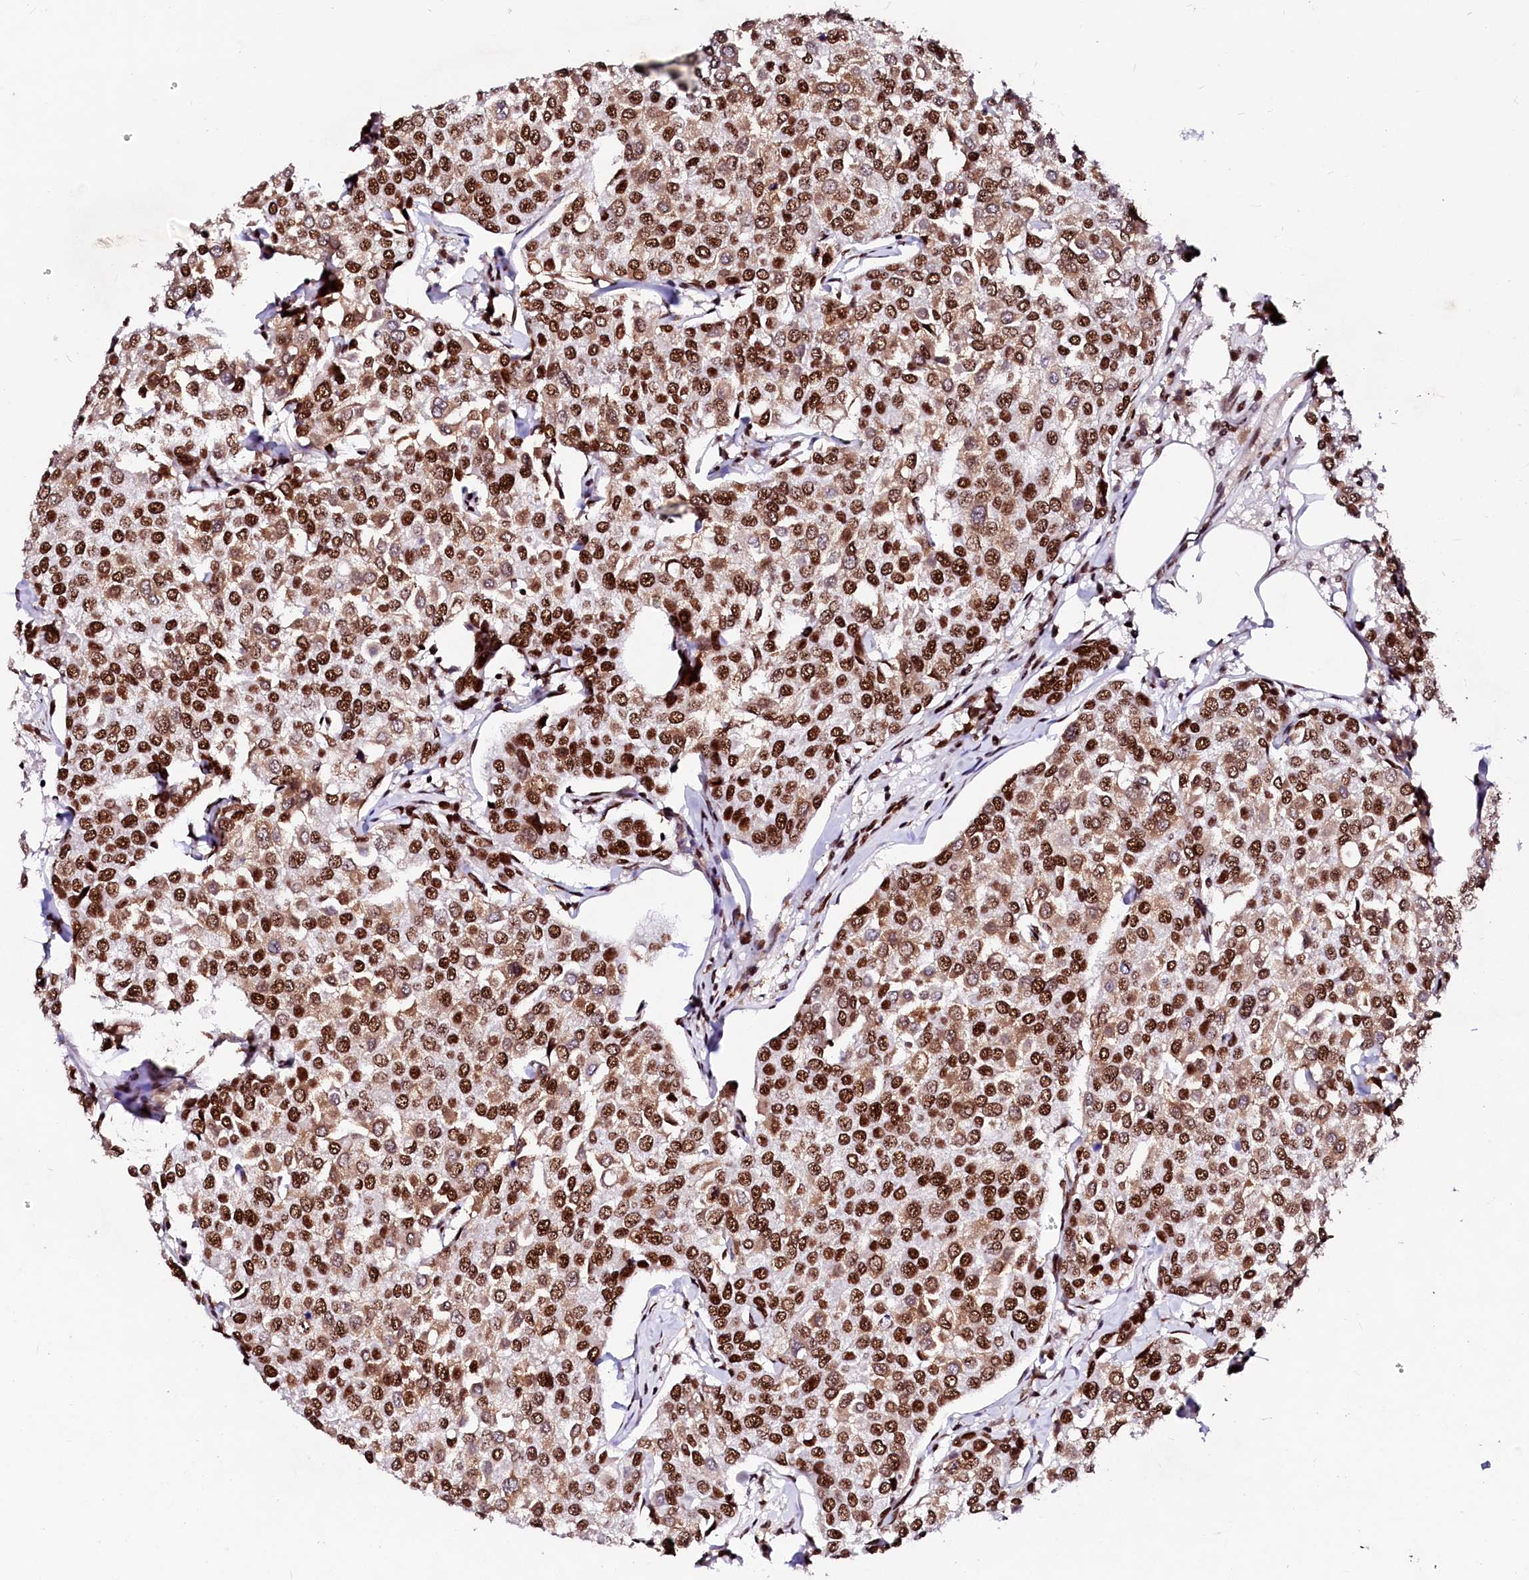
{"staining": {"intensity": "strong", "quantity": ">75%", "location": "nuclear"}, "tissue": "breast cancer", "cell_type": "Tumor cells", "image_type": "cancer", "snomed": [{"axis": "morphology", "description": "Duct carcinoma"}, {"axis": "topography", "description": "Breast"}], "caption": "Protein staining displays strong nuclear positivity in approximately >75% of tumor cells in breast cancer.", "gene": "CPSF6", "patient": {"sex": "female", "age": 55}}